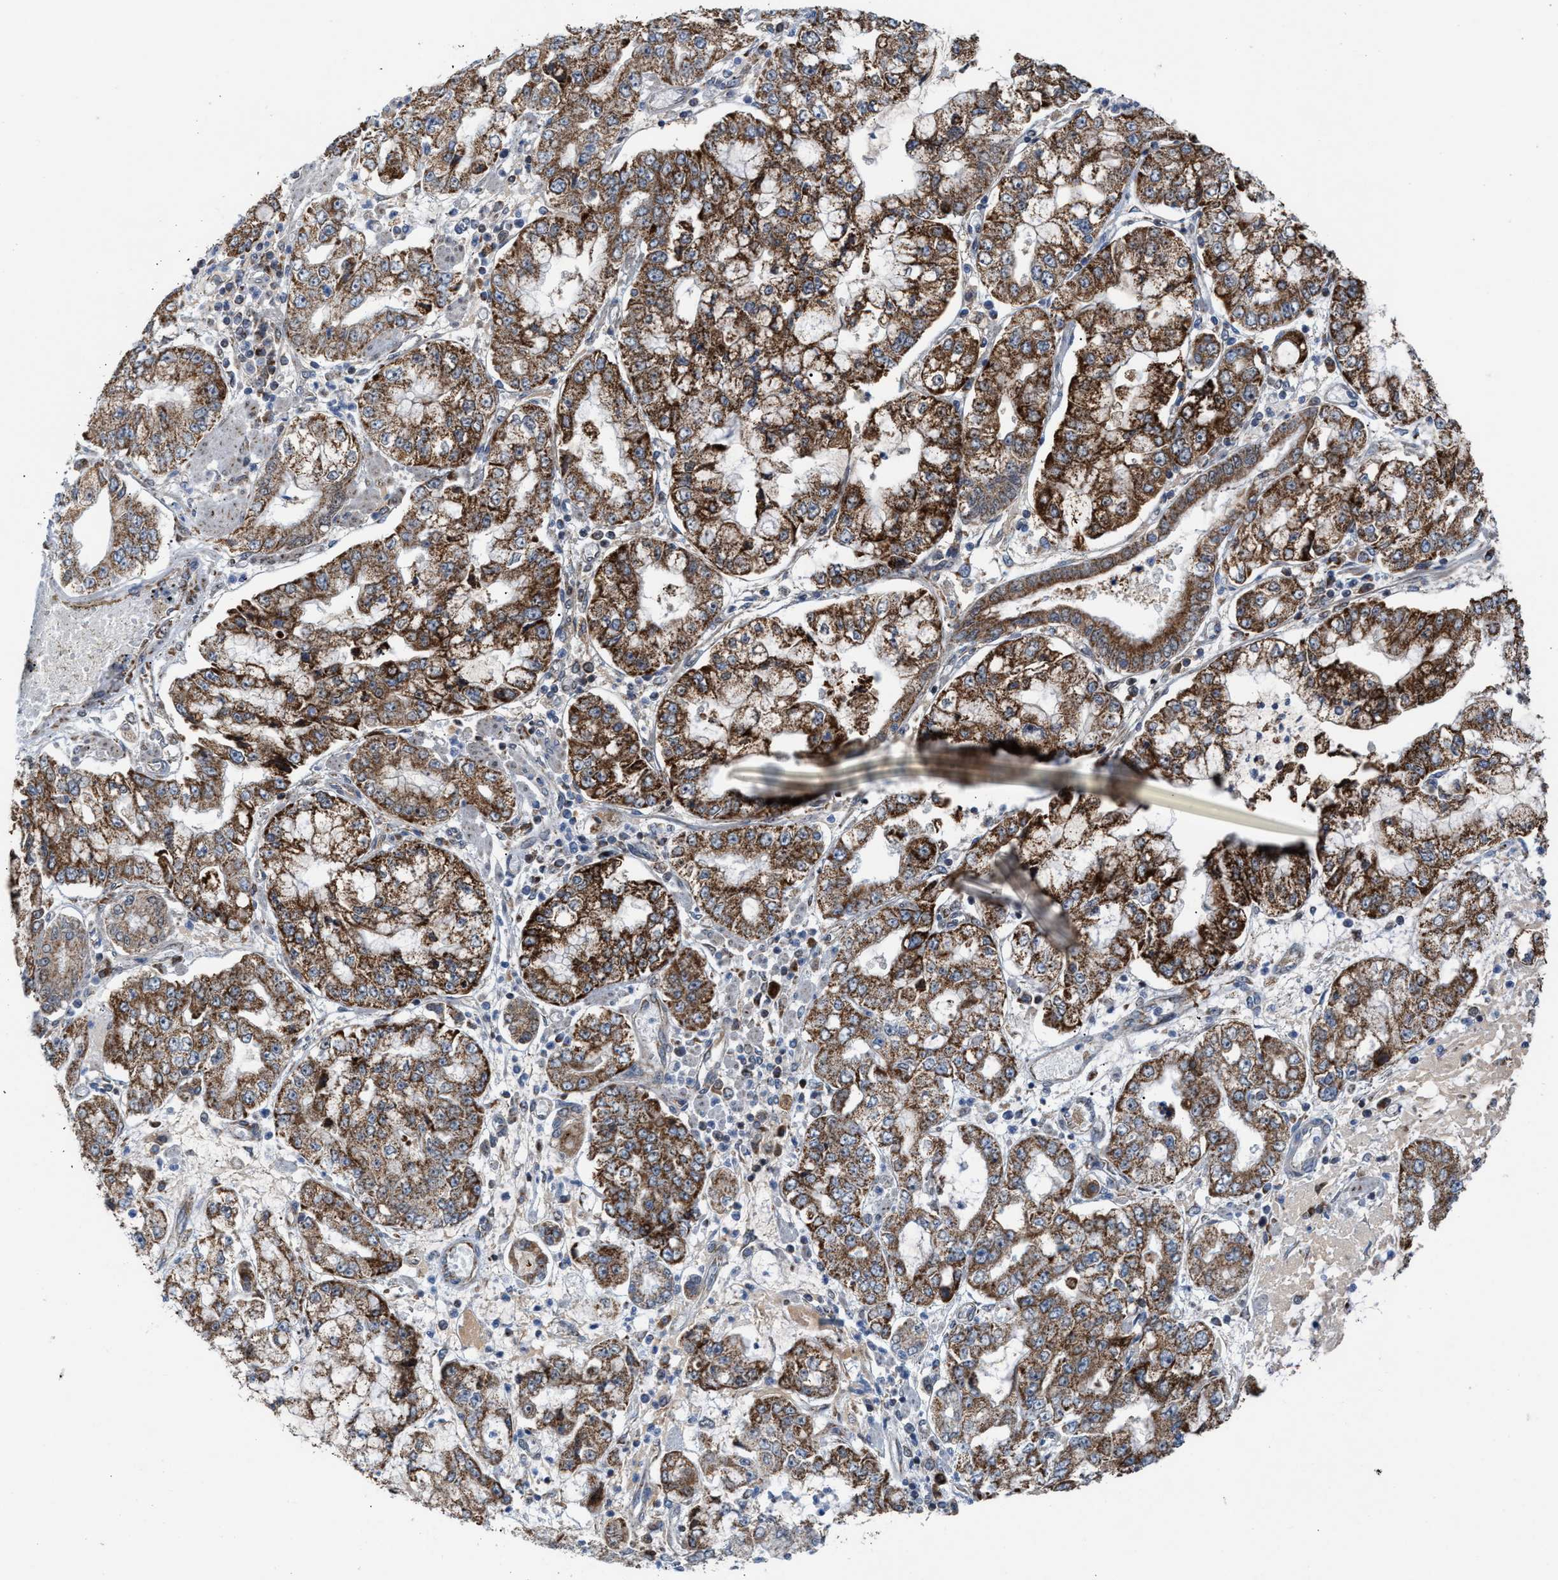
{"staining": {"intensity": "strong", "quantity": ">75%", "location": "cytoplasmic/membranous"}, "tissue": "stomach cancer", "cell_type": "Tumor cells", "image_type": "cancer", "snomed": [{"axis": "morphology", "description": "Adenocarcinoma, NOS"}, {"axis": "topography", "description": "Stomach"}], "caption": "Stomach adenocarcinoma stained with a brown dye exhibits strong cytoplasmic/membranous positive positivity in approximately >75% of tumor cells.", "gene": "PMPCA", "patient": {"sex": "male", "age": 76}}